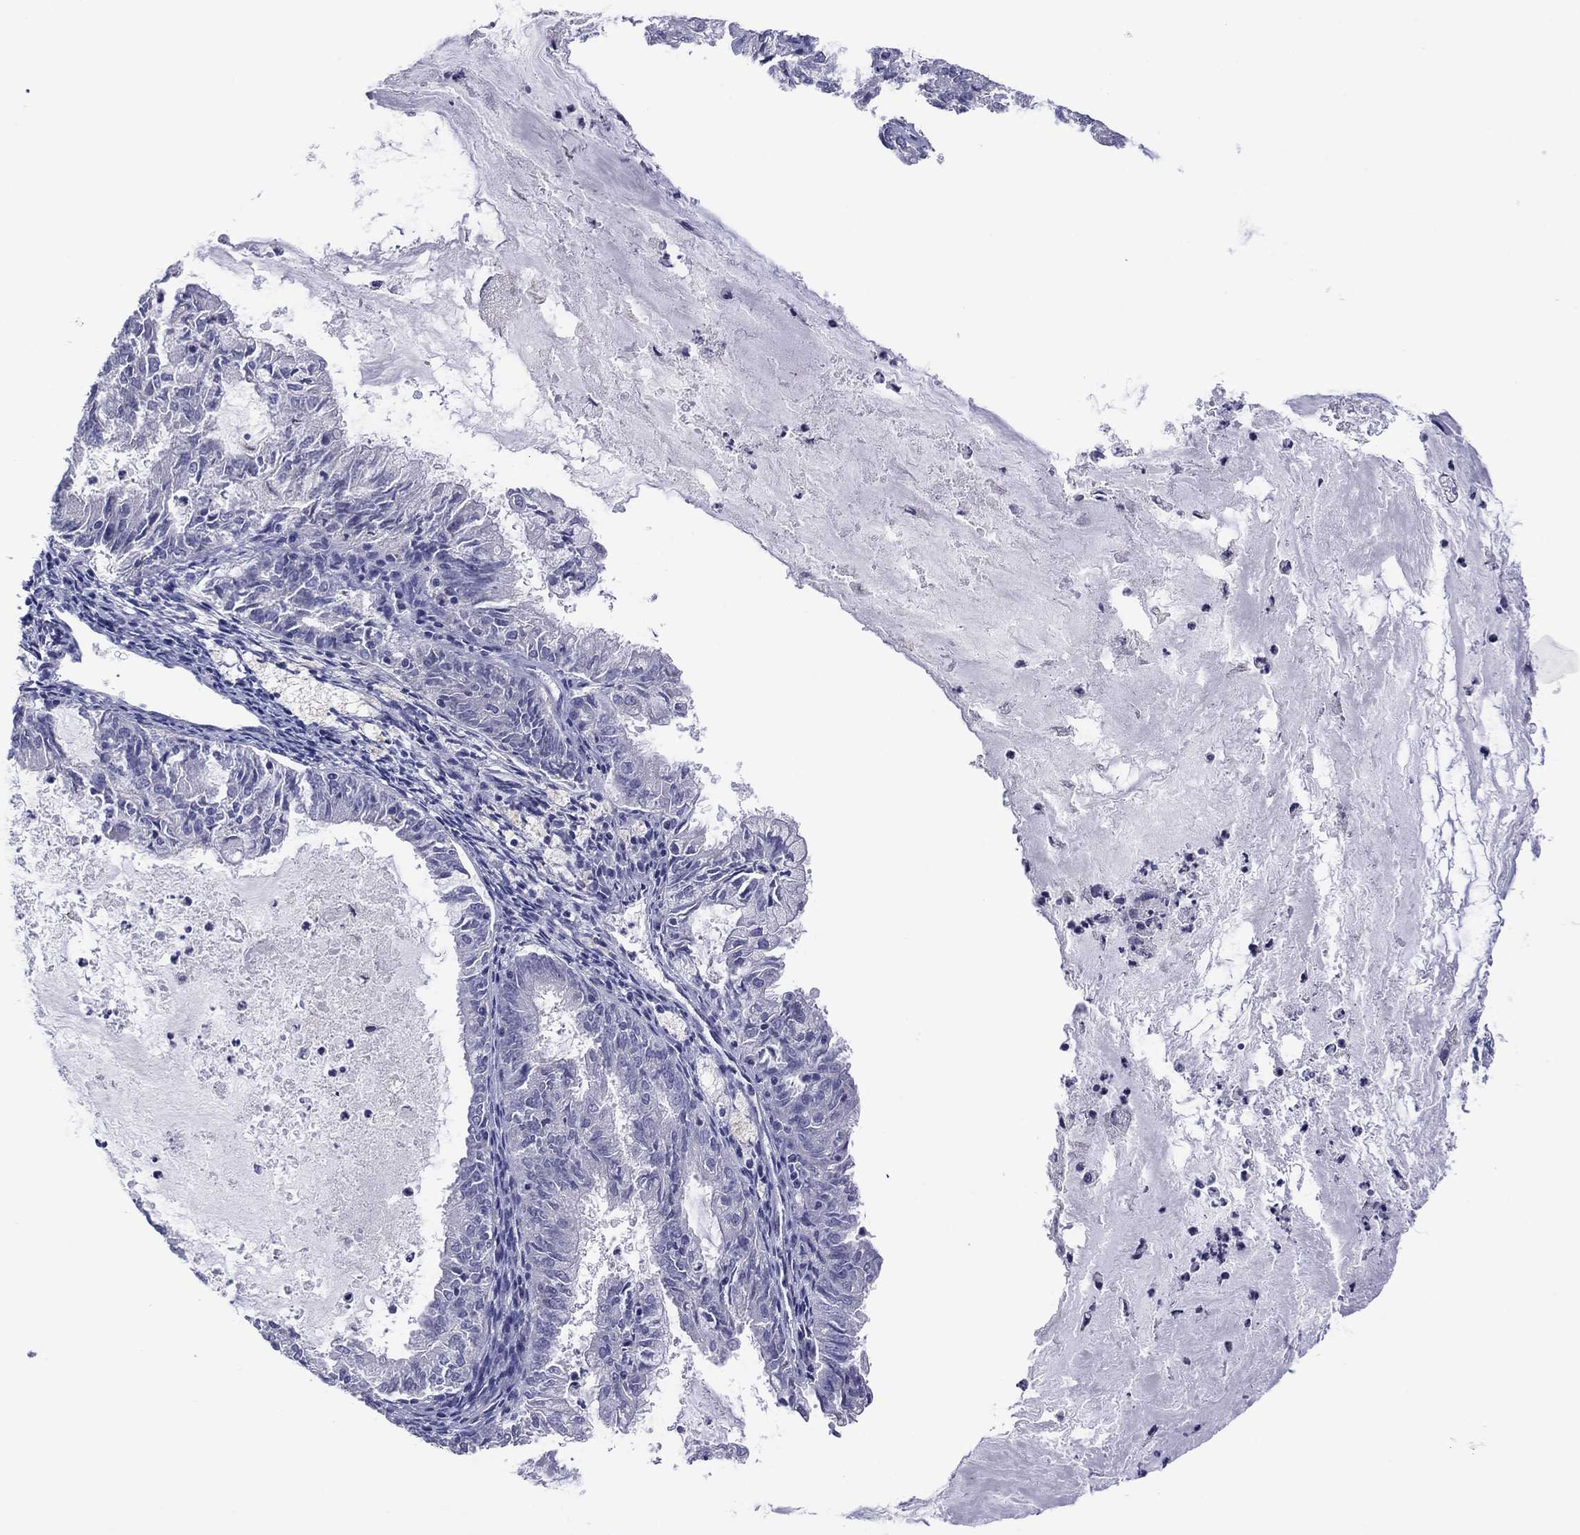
{"staining": {"intensity": "negative", "quantity": "none", "location": "none"}, "tissue": "endometrial cancer", "cell_type": "Tumor cells", "image_type": "cancer", "snomed": [{"axis": "morphology", "description": "Adenocarcinoma, NOS"}, {"axis": "topography", "description": "Endometrium"}], "caption": "IHC of adenocarcinoma (endometrial) displays no expression in tumor cells.", "gene": "CYP2B6", "patient": {"sex": "female", "age": 57}}